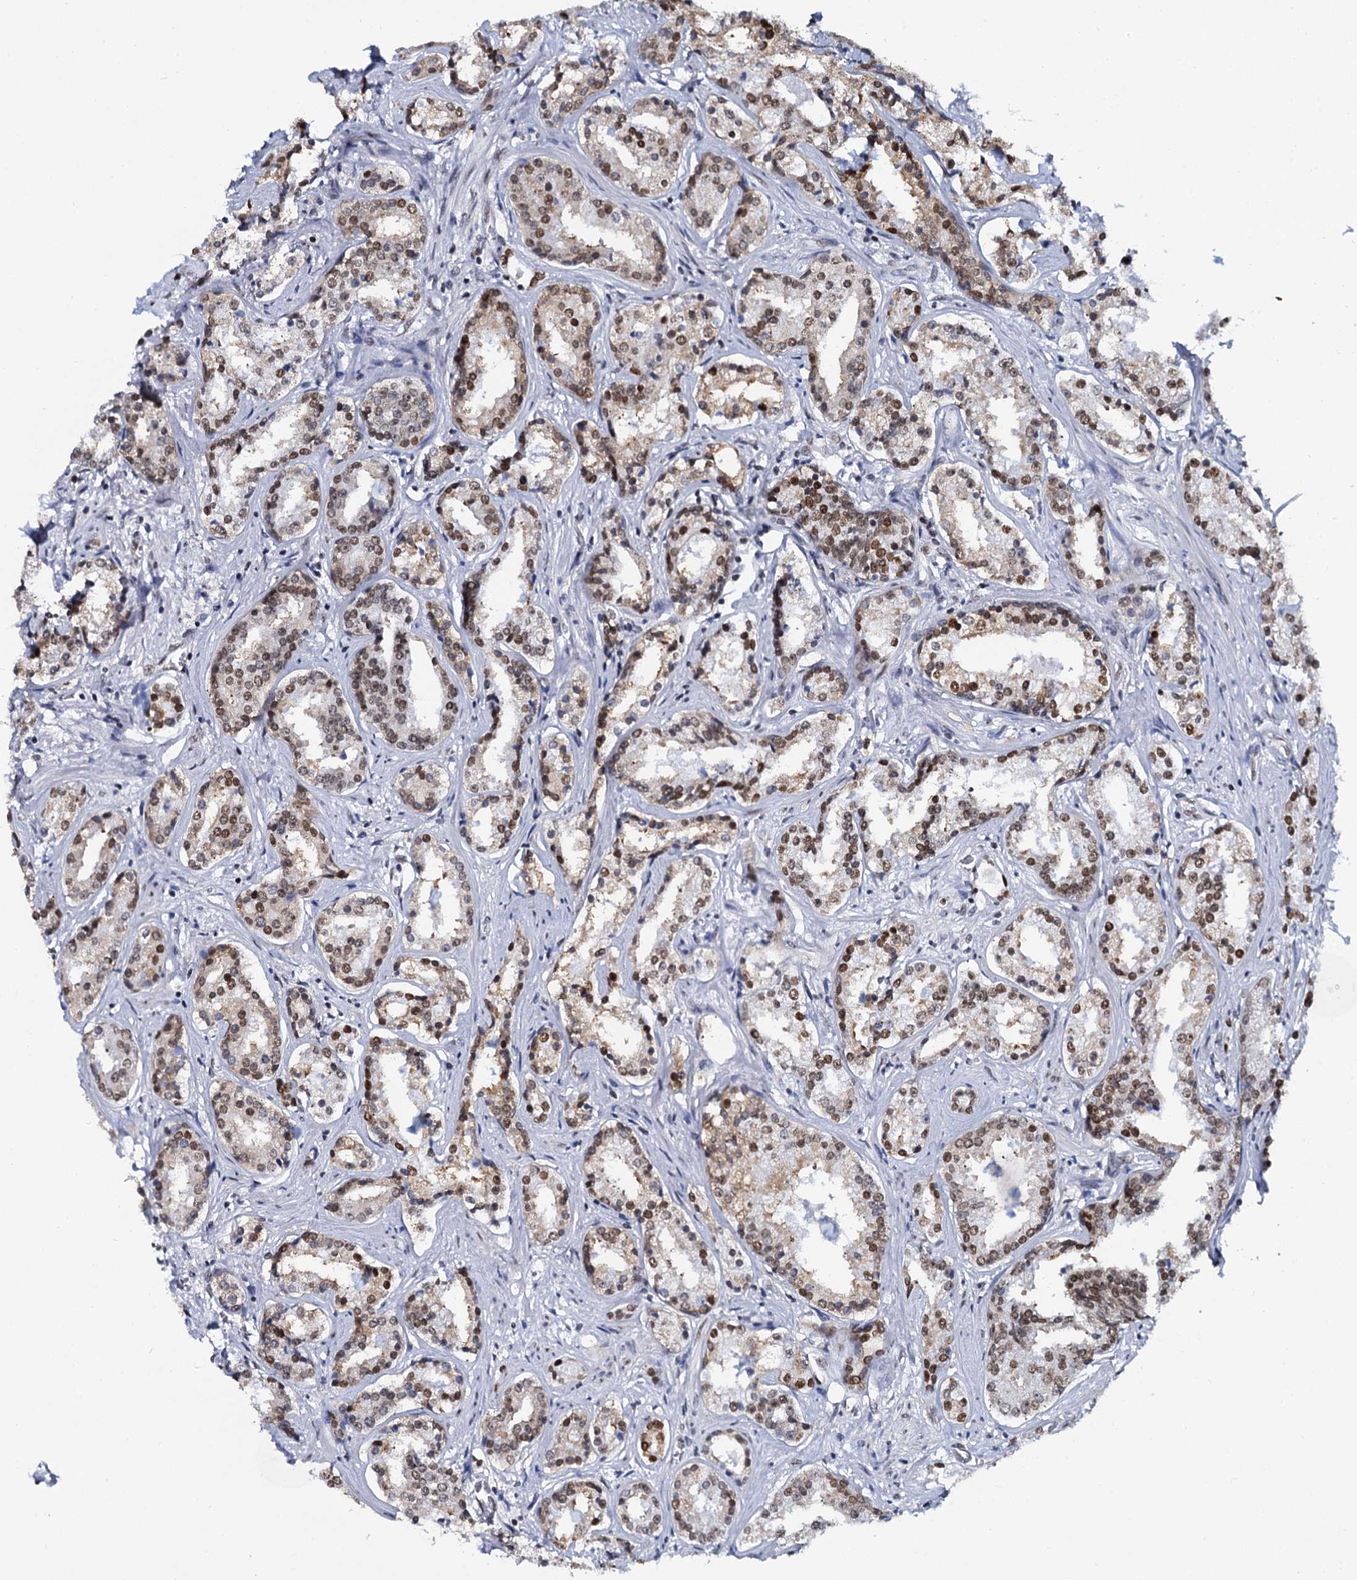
{"staining": {"intensity": "moderate", "quantity": ">75%", "location": "nuclear"}, "tissue": "prostate cancer", "cell_type": "Tumor cells", "image_type": "cancer", "snomed": [{"axis": "morphology", "description": "Adenocarcinoma, High grade"}, {"axis": "topography", "description": "Prostate"}], "caption": "Immunohistochemical staining of human prostate cancer (adenocarcinoma (high-grade)) shows medium levels of moderate nuclear protein expression in about >75% of tumor cells.", "gene": "CMAS", "patient": {"sex": "male", "age": 58}}